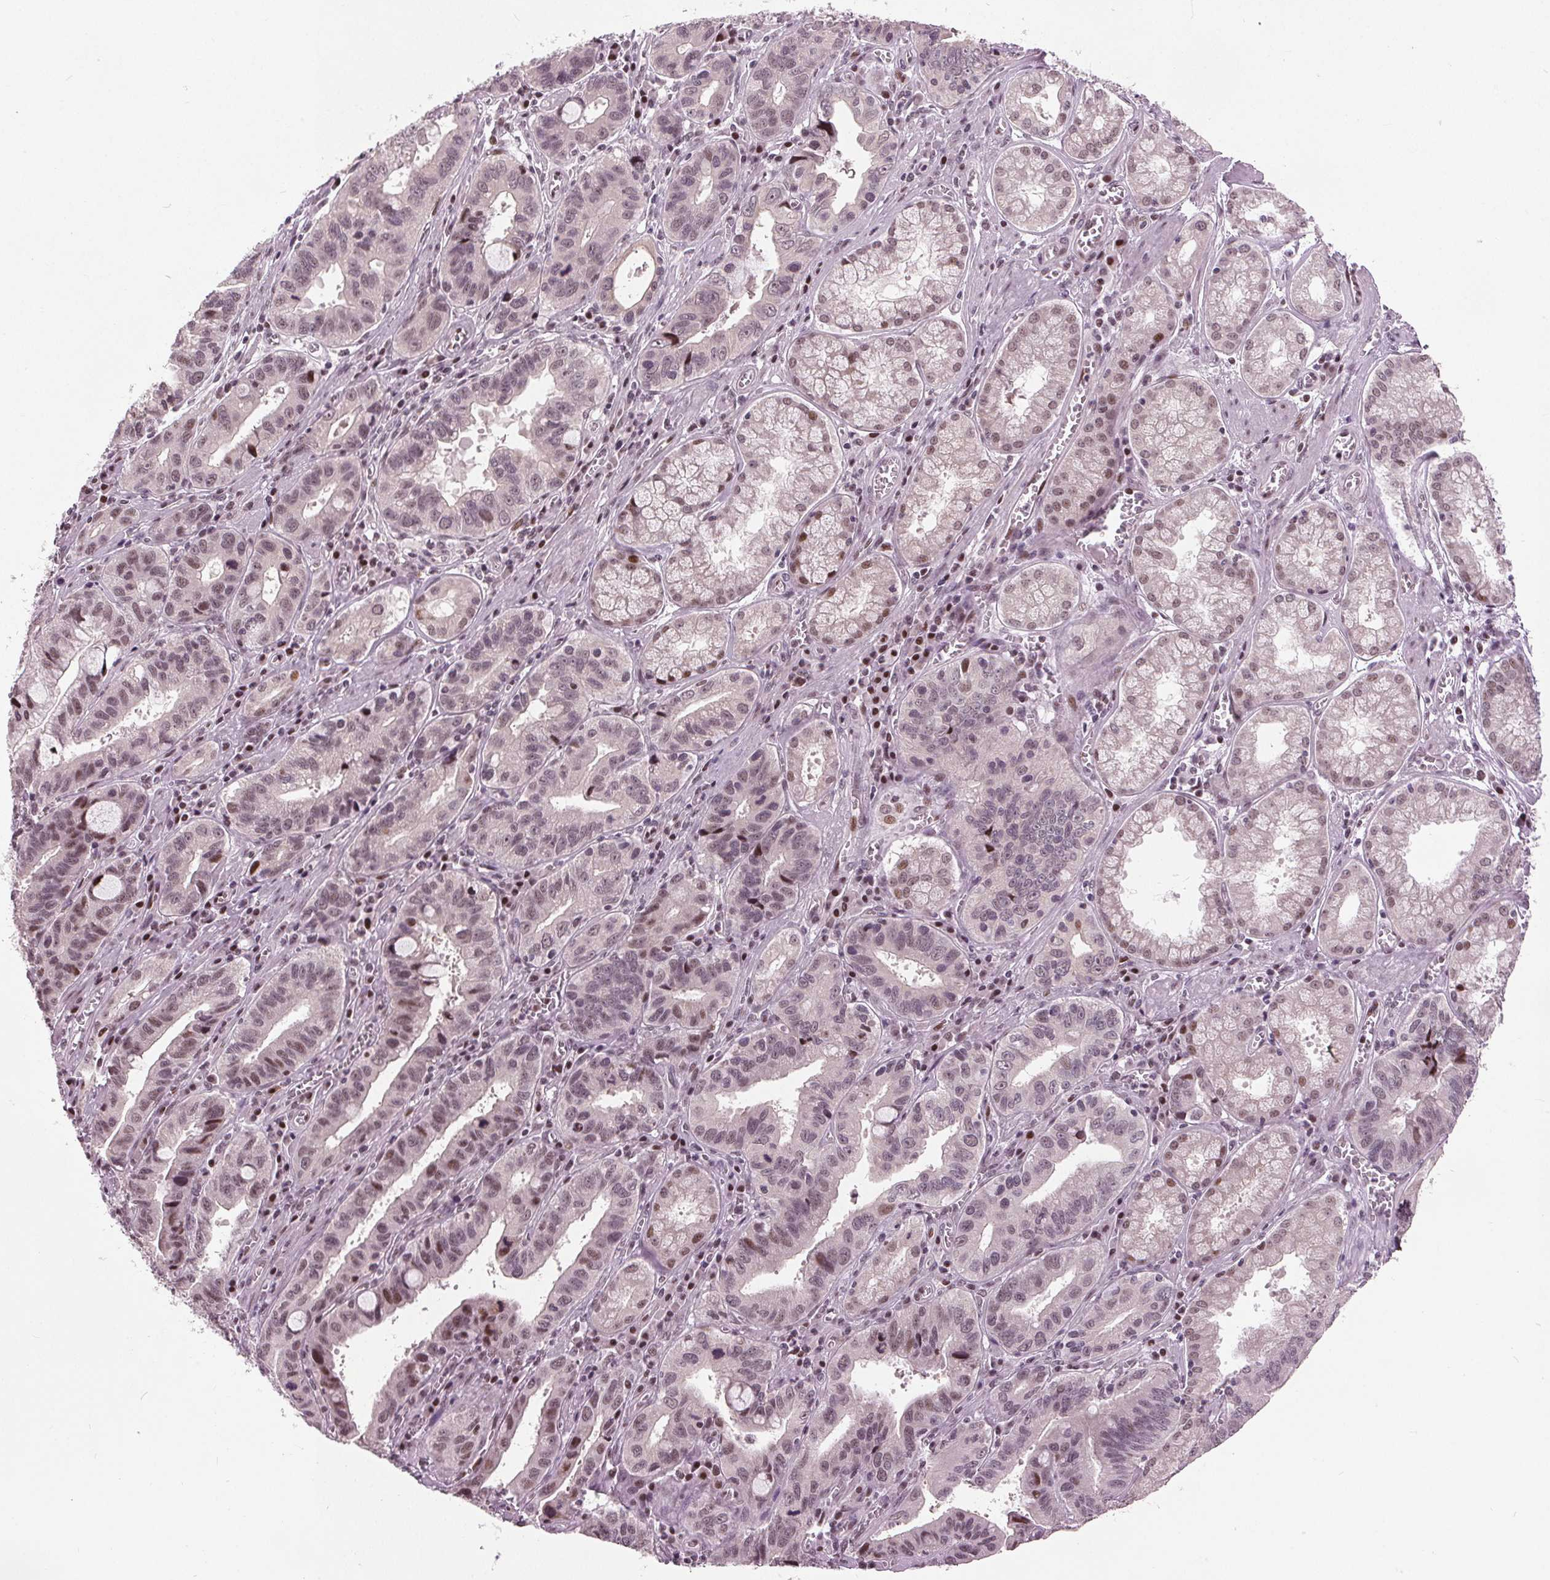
{"staining": {"intensity": "weak", "quantity": "25%-75%", "location": "nuclear"}, "tissue": "stomach cancer", "cell_type": "Tumor cells", "image_type": "cancer", "snomed": [{"axis": "morphology", "description": "Adenocarcinoma, NOS"}, {"axis": "topography", "description": "Stomach, lower"}], "caption": "A brown stain labels weak nuclear positivity of a protein in stomach cancer (adenocarcinoma) tumor cells. Nuclei are stained in blue.", "gene": "TTC34", "patient": {"sex": "female", "age": 76}}